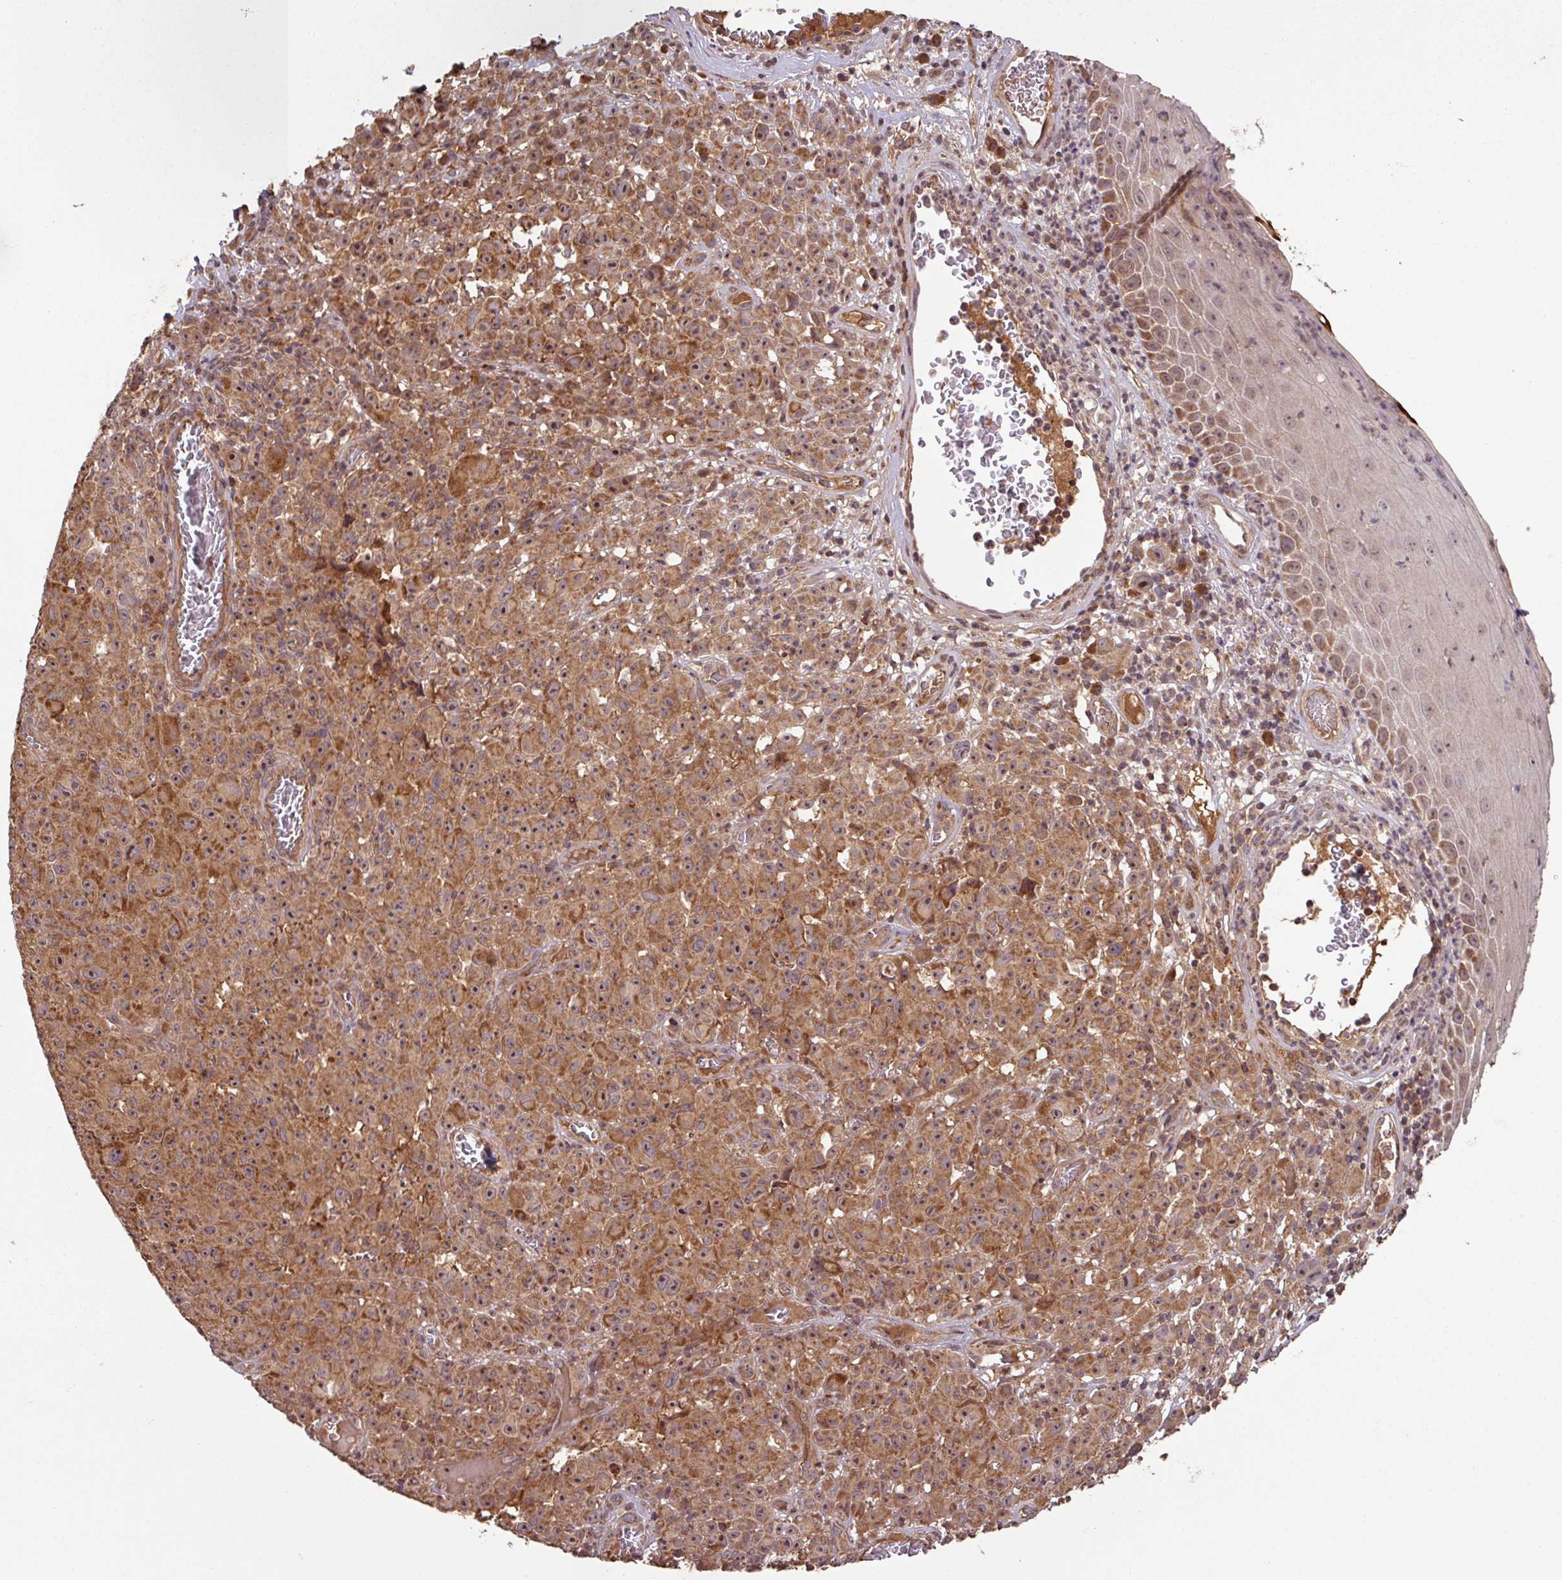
{"staining": {"intensity": "moderate", "quantity": ">75%", "location": "cytoplasmic/membranous,nuclear"}, "tissue": "melanoma", "cell_type": "Tumor cells", "image_type": "cancer", "snomed": [{"axis": "morphology", "description": "Malignant melanoma, NOS"}, {"axis": "topography", "description": "Skin"}], "caption": "A brown stain labels moderate cytoplasmic/membranous and nuclear staining of a protein in human melanoma tumor cells. The protein of interest is shown in brown color, while the nuclei are stained blue.", "gene": "MRRF", "patient": {"sex": "female", "age": 82}}